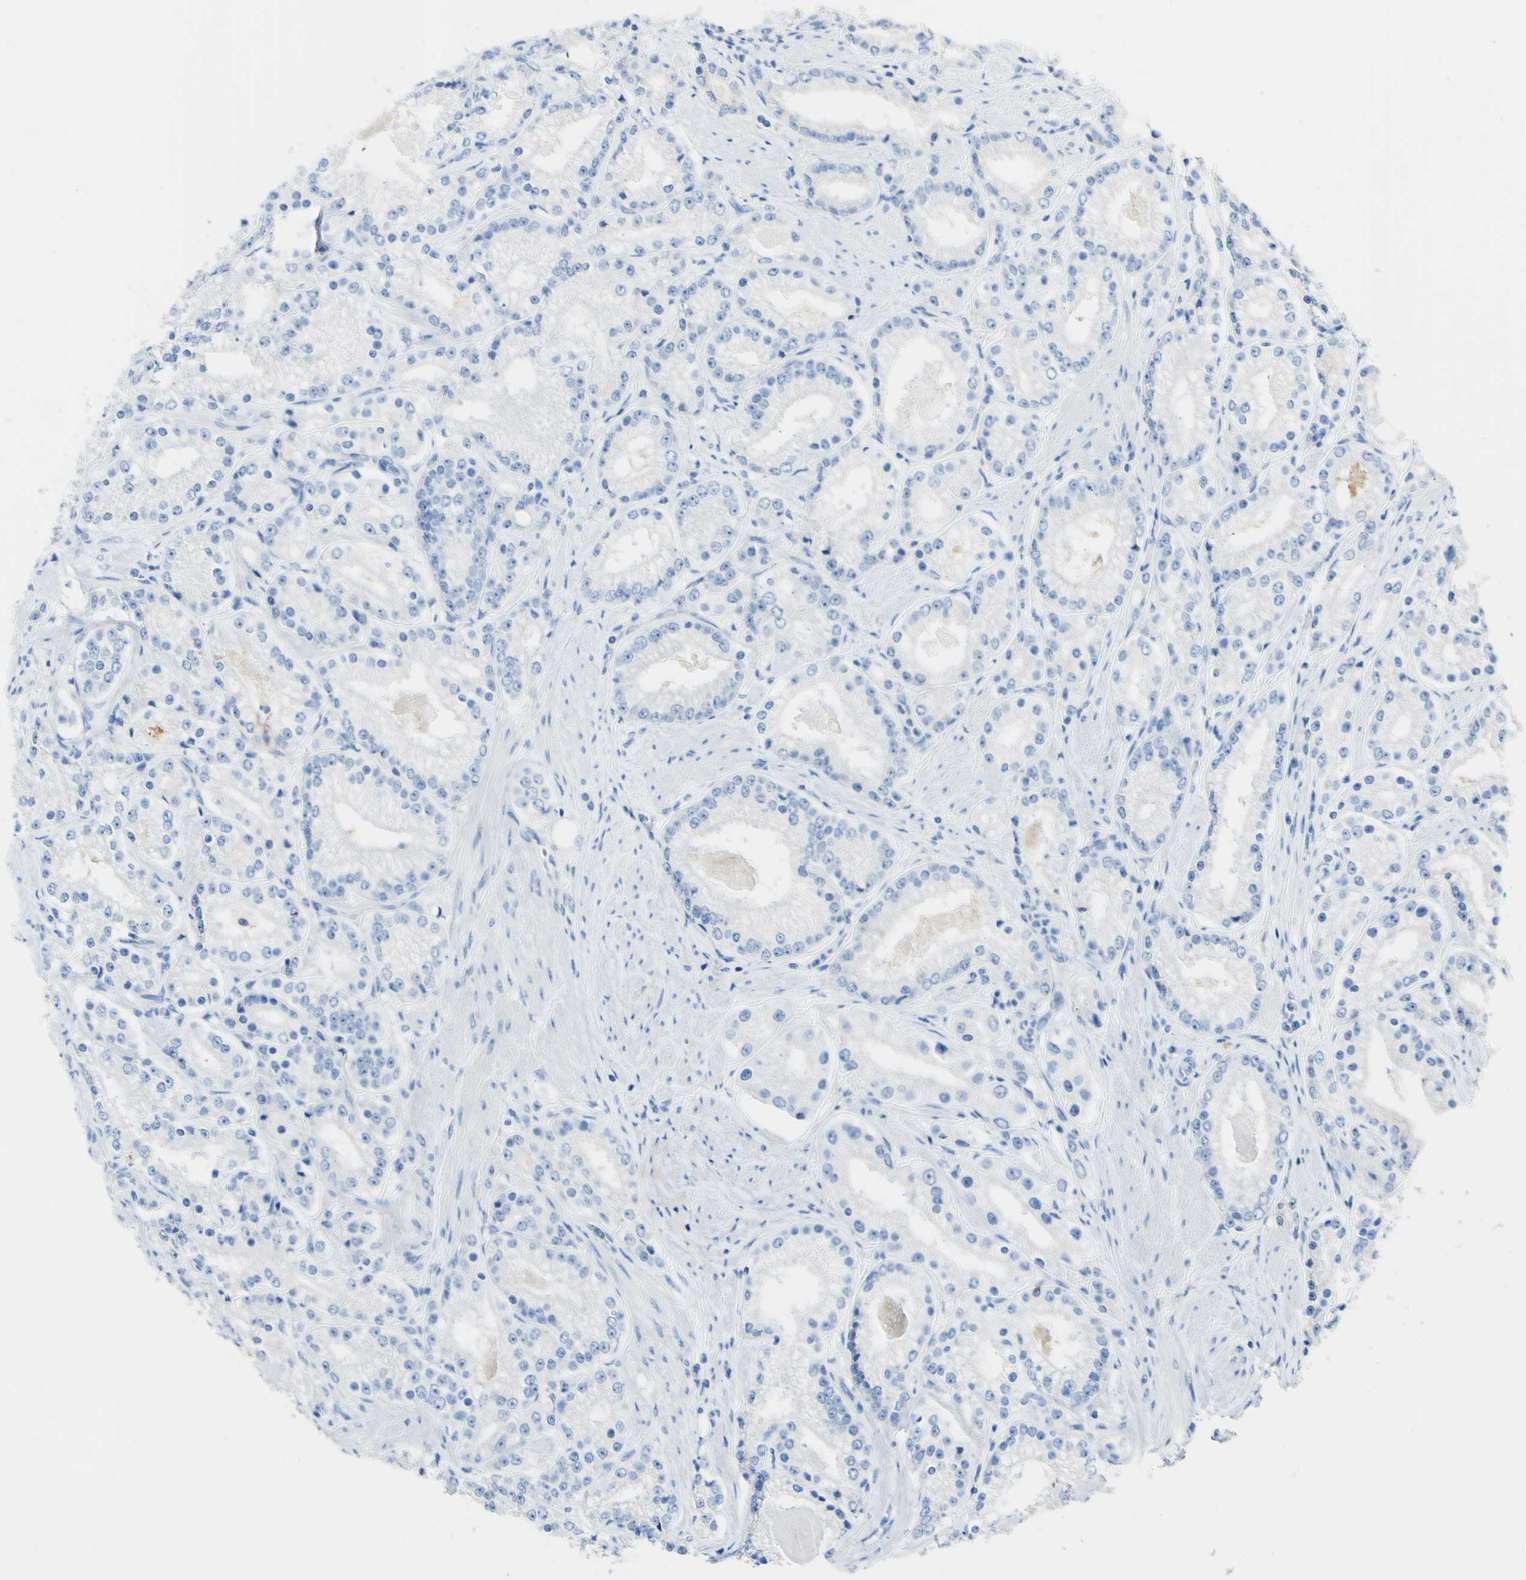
{"staining": {"intensity": "negative", "quantity": "none", "location": "none"}, "tissue": "prostate cancer", "cell_type": "Tumor cells", "image_type": "cancer", "snomed": [{"axis": "morphology", "description": "Adenocarcinoma, Low grade"}, {"axis": "topography", "description": "Prostate"}], "caption": "This histopathology image is of prostate adenocarcinoma (low-grade) stained with IHC to label a protein in brown with the nuclei are counter-stained blue. There is no staining in tumor cells.", "gene": "FGF4", "patient": {"sex": "male", "age": 63}}